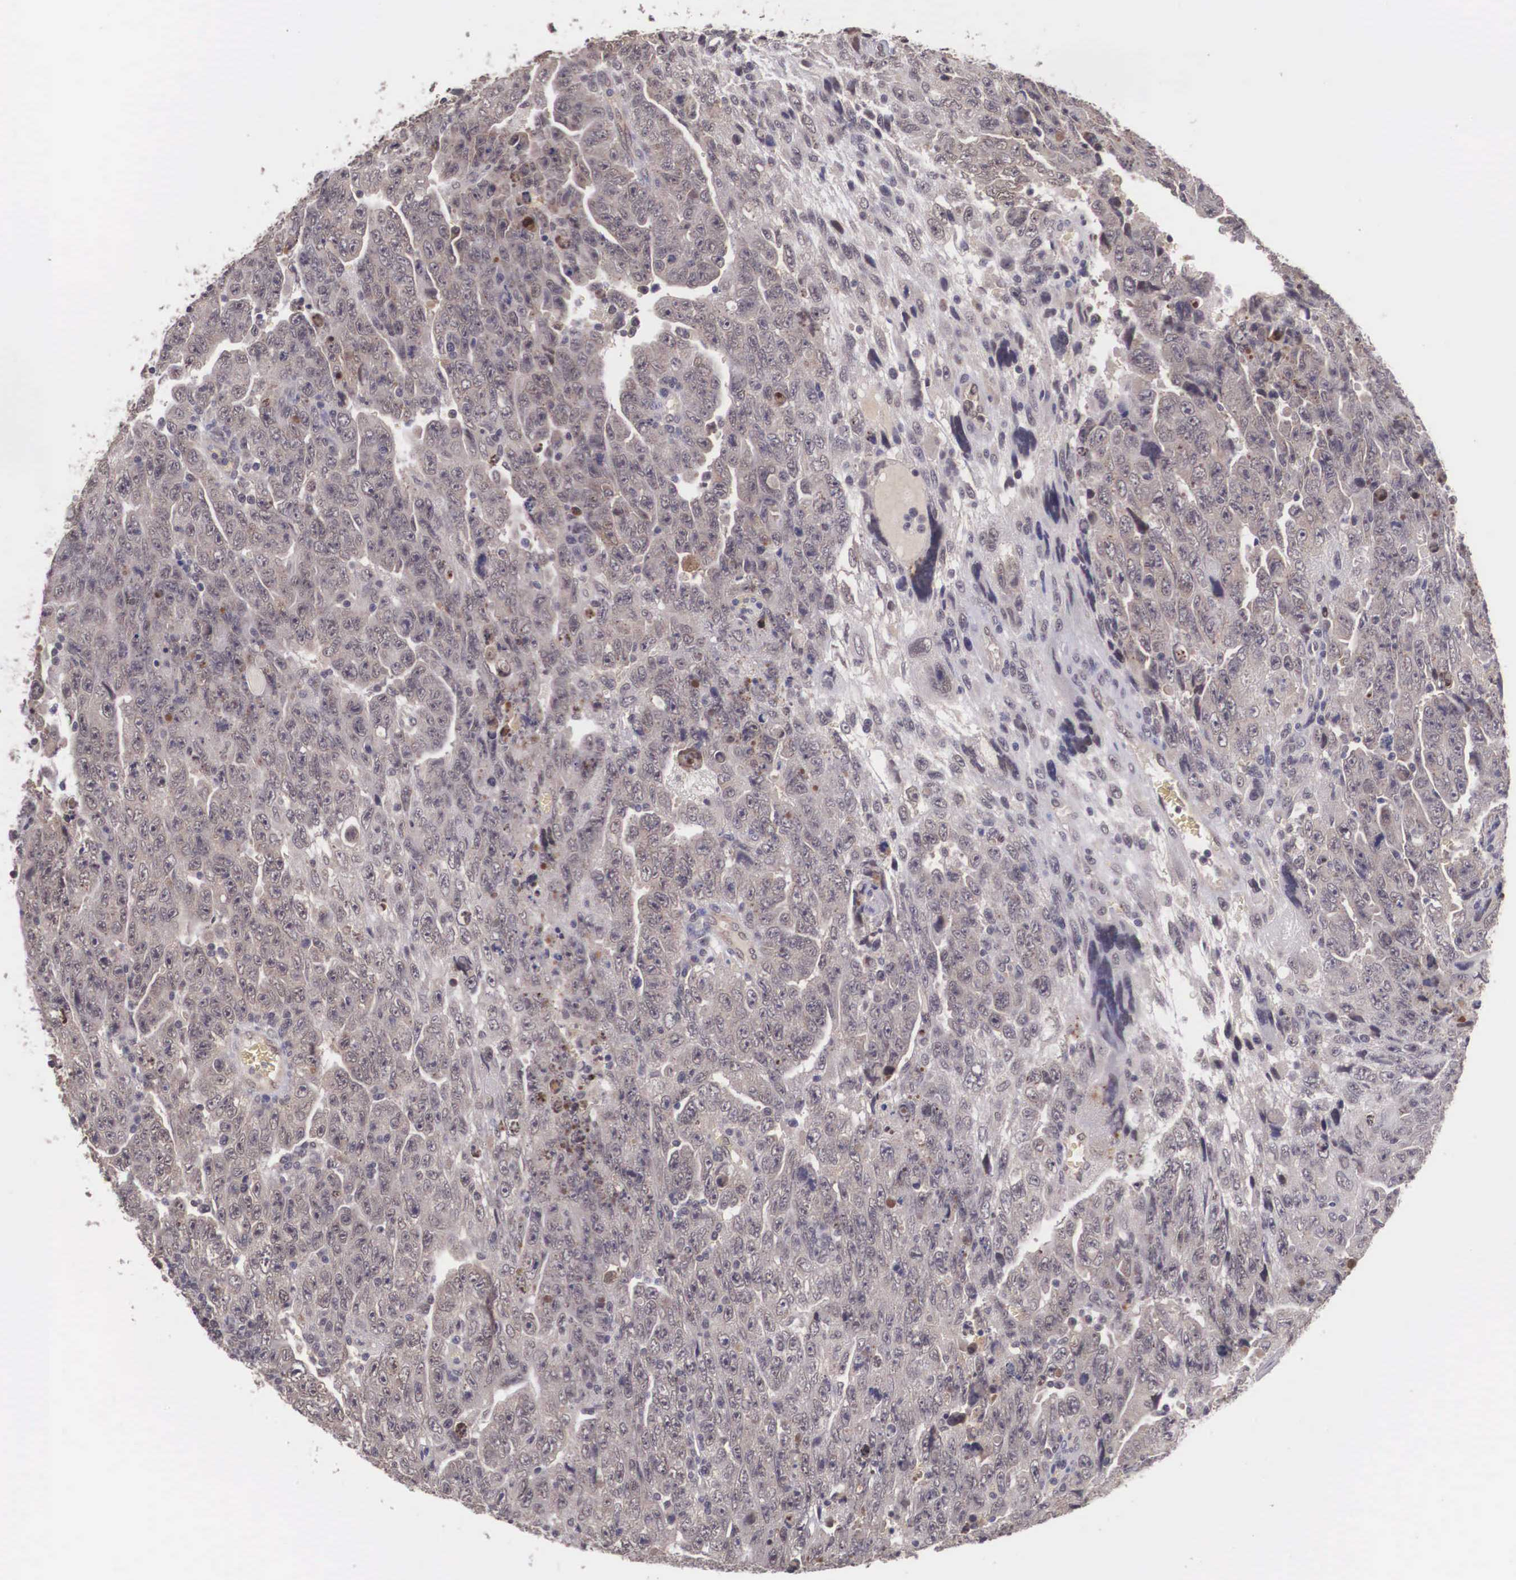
{"staining": {"intensity": "weak", "quantity": ">75%", "location": "cytoplasmic/membranous"}, "tissue": "testis cancer", "cell_type": "Tumor cells", "image_type": "cancer", "snomed": [{"axis": "morphology", "description": "Carcinoma, Embryonal, NOS"}, {"axis": "topography", "description": "Testis"}], "caption": "Testis cancer (embryonal carcinoma) was stained to show a protein in brown. There is low levels of weak cytoplasmic/membranous positivity in about >75% of tumor cells. The protein is stained brown, and the nuclei are stained in blue (DAB (3,3'-diaminobenzidine) IHC with brightfield microscopy, high magnification).", "gene": "VASH1", "patient": {"sex": "male", "age": 28}}